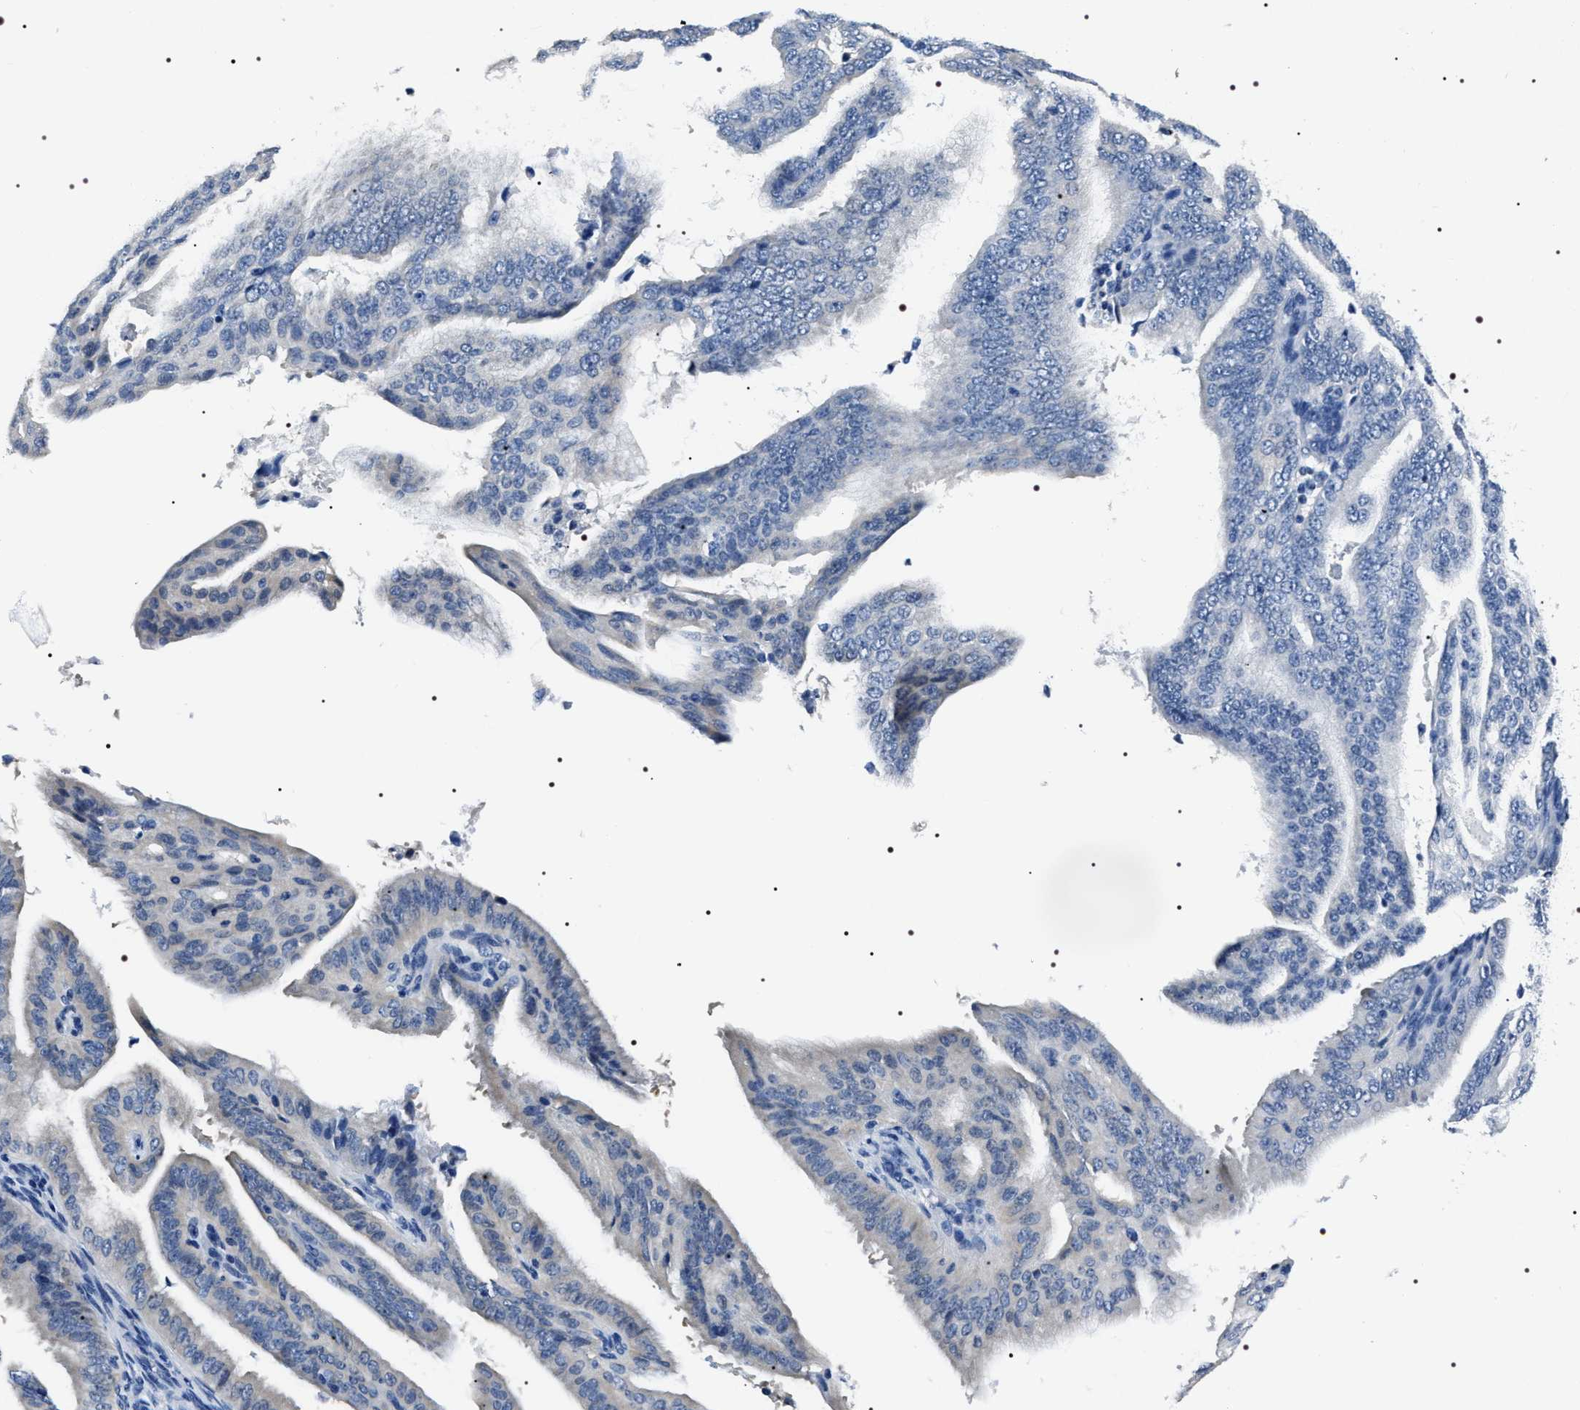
{"staining": {"intensity": "negative", "quantity": "none", "location": "none"}, "tissue": "endometrial cancer", "cell_type": "Tumor cells", "image_type": "cancer", "snomed": [{"axis": "morphology", "description": "Adenocarcinoma, NOS"}, {"axis": "topography", "description": "Endometrium"}], "caption": "DAB (3,3'-diaminobenzidine) immunohistochemical staining of human endometrial adenocarcinoma shows no significant expression in tumor cells. (IHC, brightfield microscopy, high magnification).", "gene": "ADH4", "patient": {"sex": "female", "age": 58}}